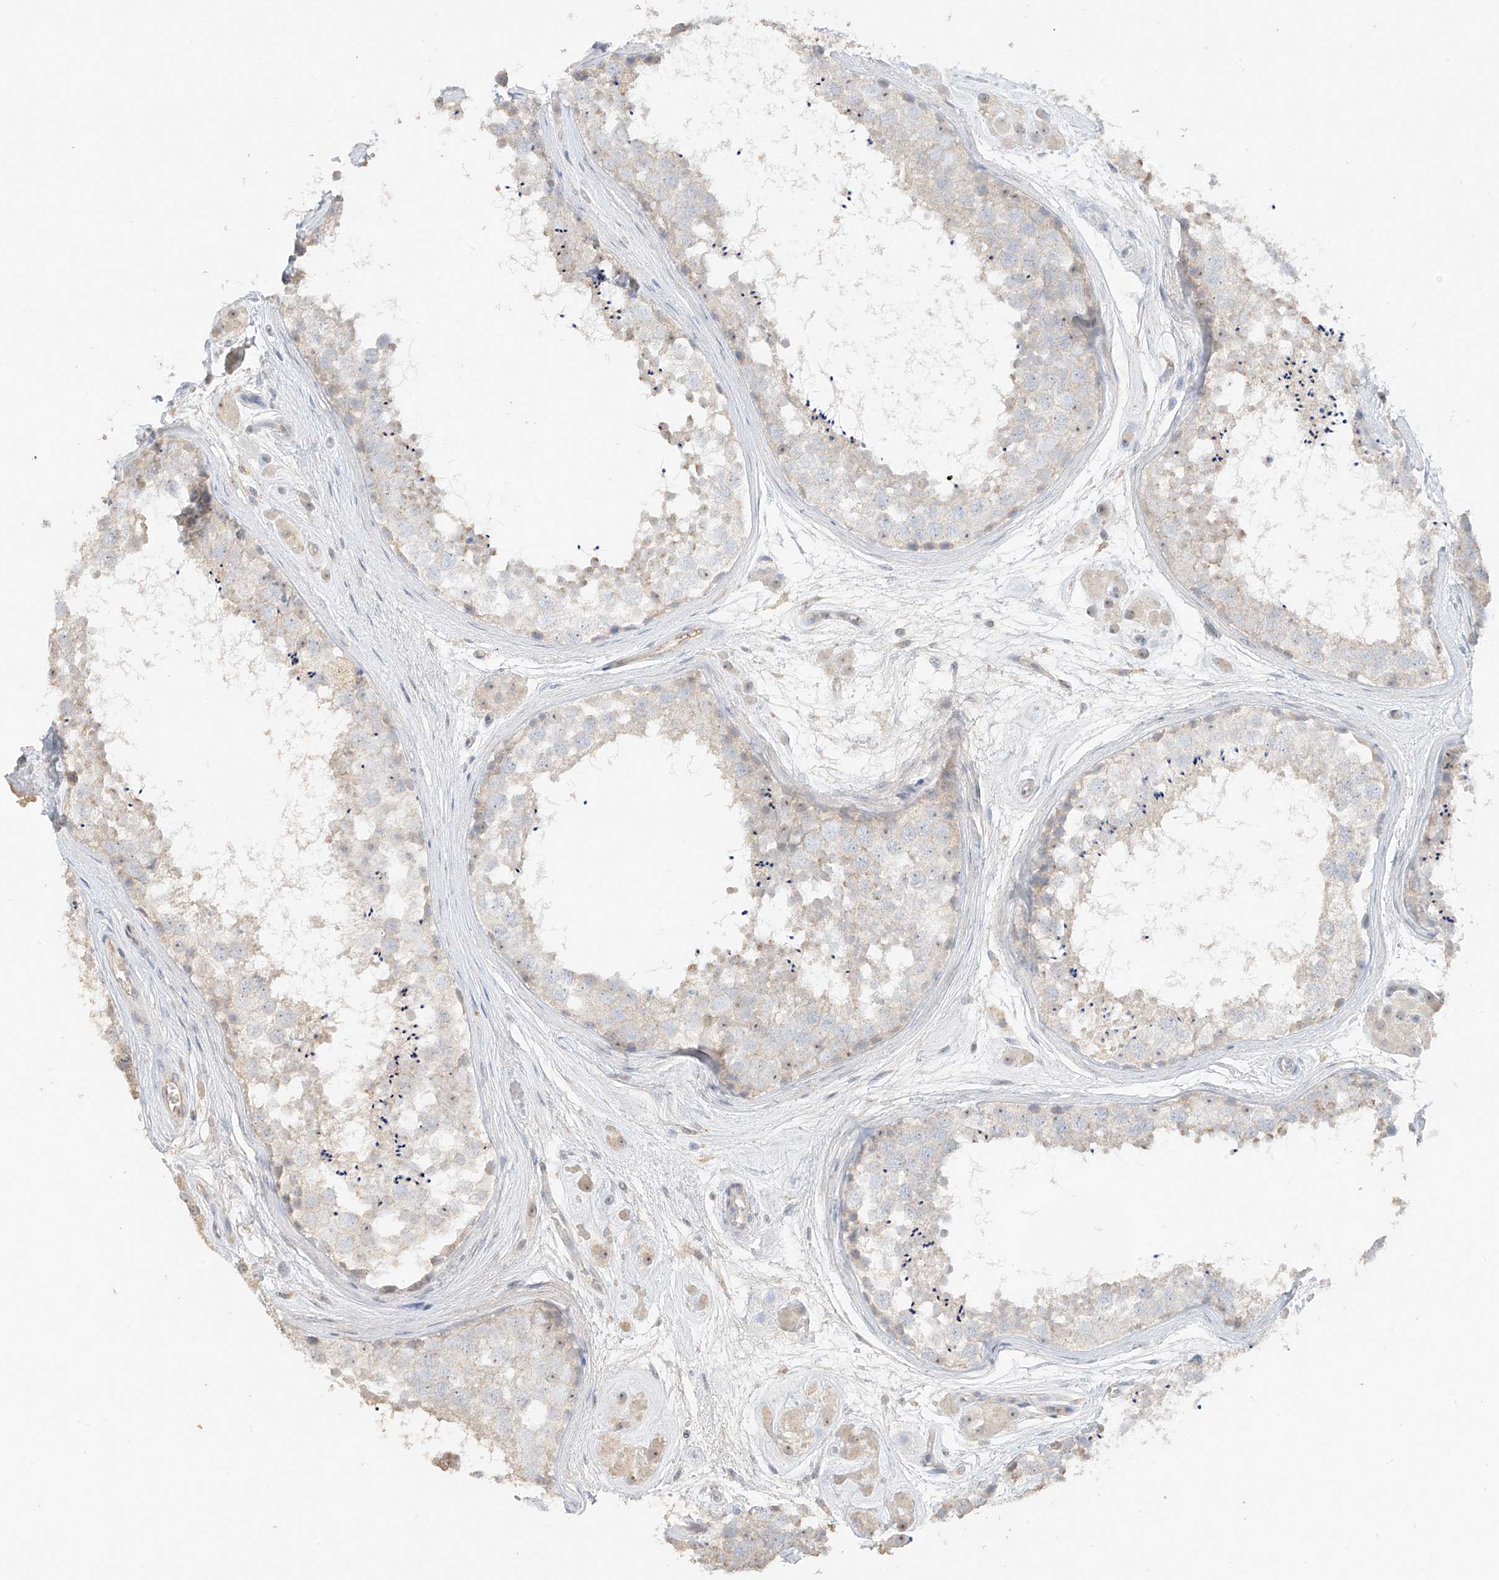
{"staining": {"intensity": "weak", "quantity": "<25%", "location": "cytoplasmic/membranous,nuclear"}, "tissue": "testis", "cell_type": "Cells in seminiferous ducts", "image_type": "normal", "snomed": [{"axis": "morphology", "description": "Normal tissue, NOS"}, {"axis": "topography", "description": "Testis"}], "caption": "Protein analysis of benign testis reveals no significant staining in cells in seminiferous ducts. (Brightfield microscopy of DAB (3,3'-diaminobenzidine) immunohistochemistry at high magnification).", "gene": "ZBTB41", "patient": {"sex": "male", "age": 56}}